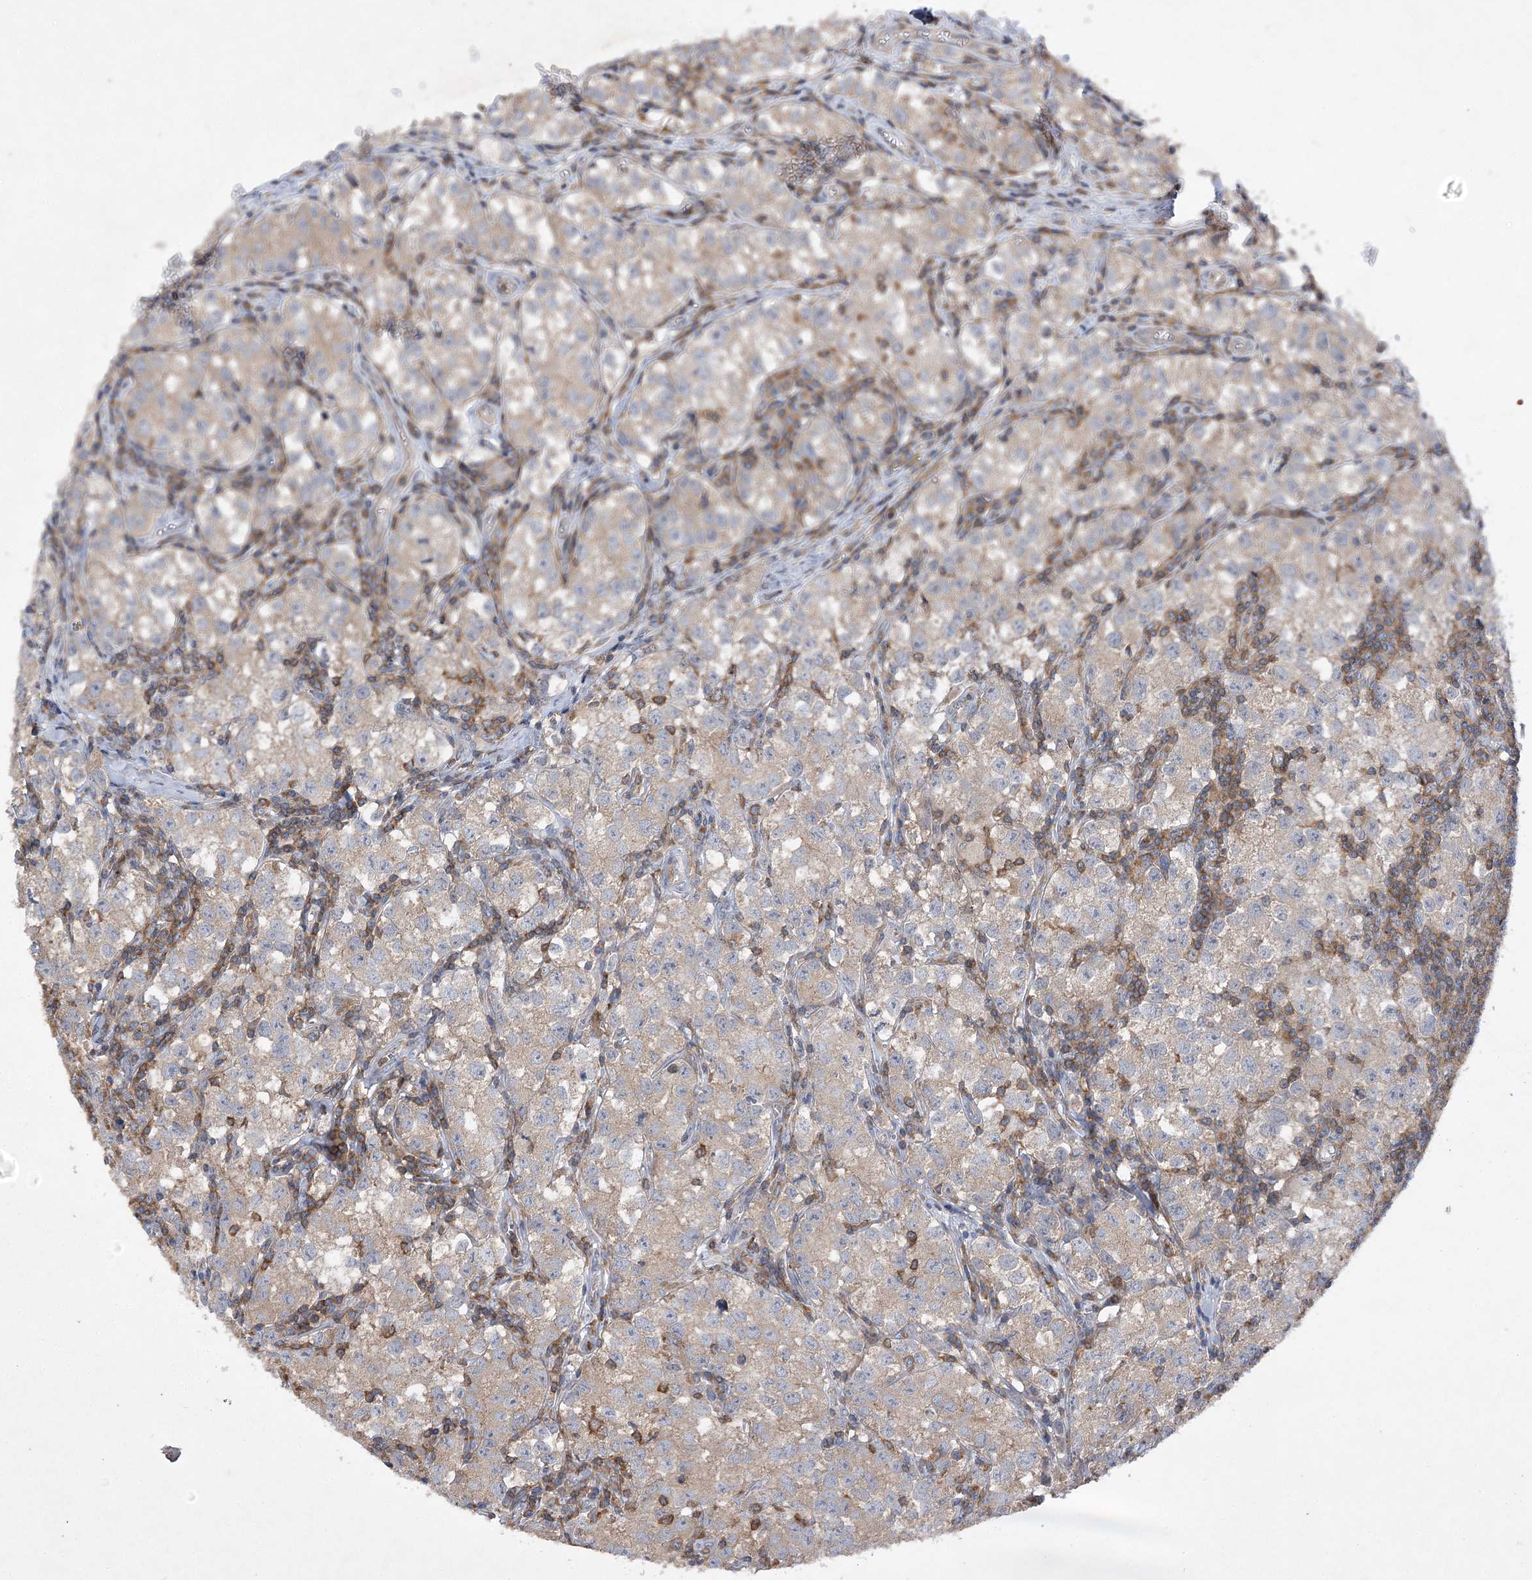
{"staining": {"intensity": "moderate", "quantity": "25%-75%", "location": "cytoplasmic/membranous"}, "tissue": "testis cancer", "cell_type": "Tumor cells", "image_type": "cancer", "snomed": [{"axis": "morphology", "description": "Seminoma, NOS"}, {"axis": "morphology", "description": "Carcinoma, Embryonal, NOS"}, {"axis": "topography", "description": "Testis"}], "caption": "DAB immunohistochemical staining of embryonal carcinoma (testis) shows moderate cytoplasmic/membranous protein staining in approximately 25%-75% of tumor cells. Nuclei are stained in blue.", "gene": "BCR", "patient": {"sex": "male", "age": 43}}